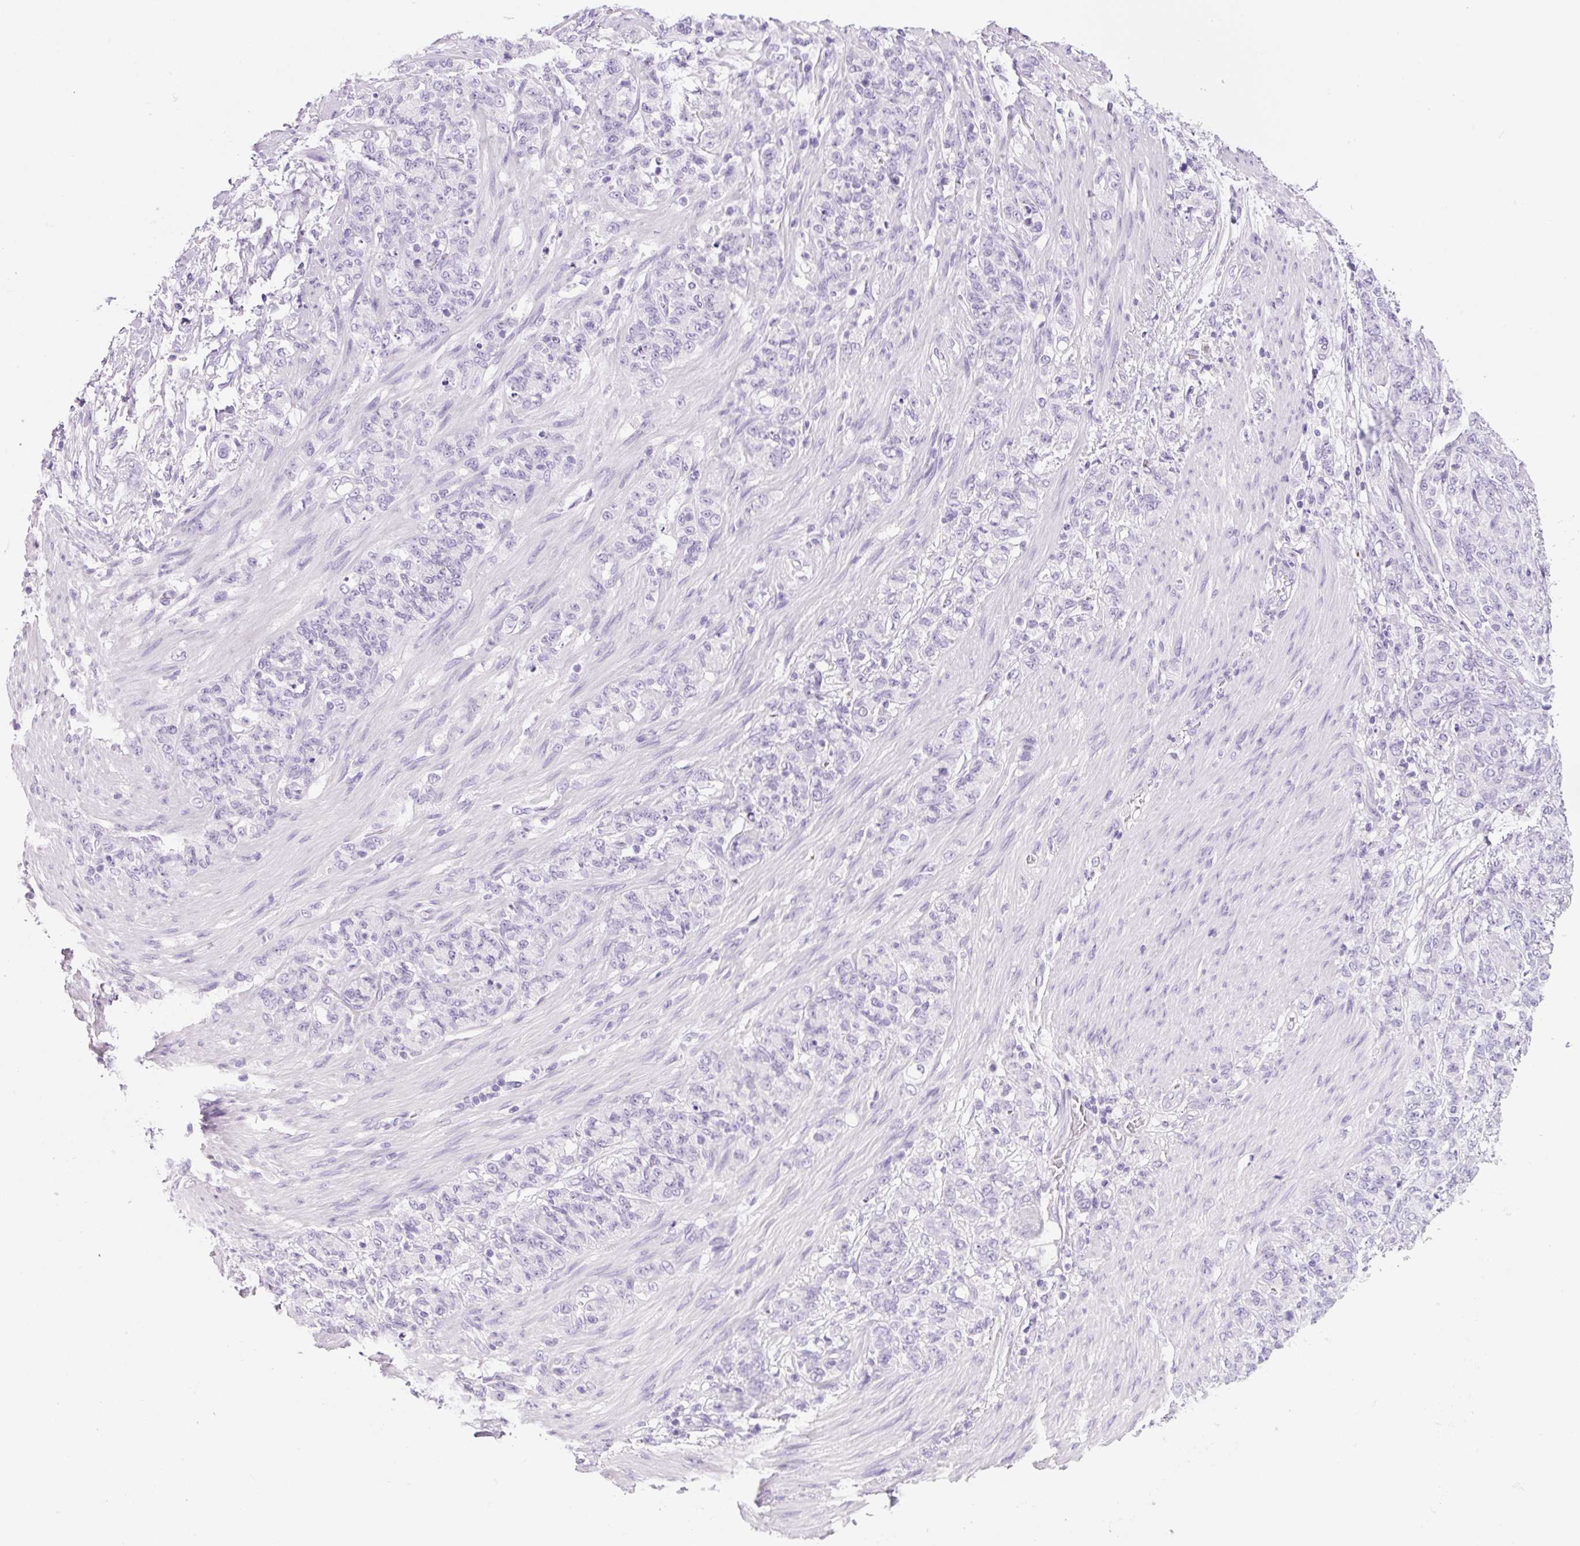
{"staining": {"intensity": "negative", "quantity": "none", "location": "none"}, "tissue": "stomach cancer", "cell_type": "Tumor cells", "image_type": "cancer", "snomed": [{"axis": "morphology", "description": "Adenocarcinoma, NOS"}, {"axis": "topography", "description": "Stomach"}], "caption": "Stomach cancer was stained to show a protein in brown. There is no significant staining in tumor cells.", "gene": "PRRT1", "patient": {"sex": "female", "age": 79}}